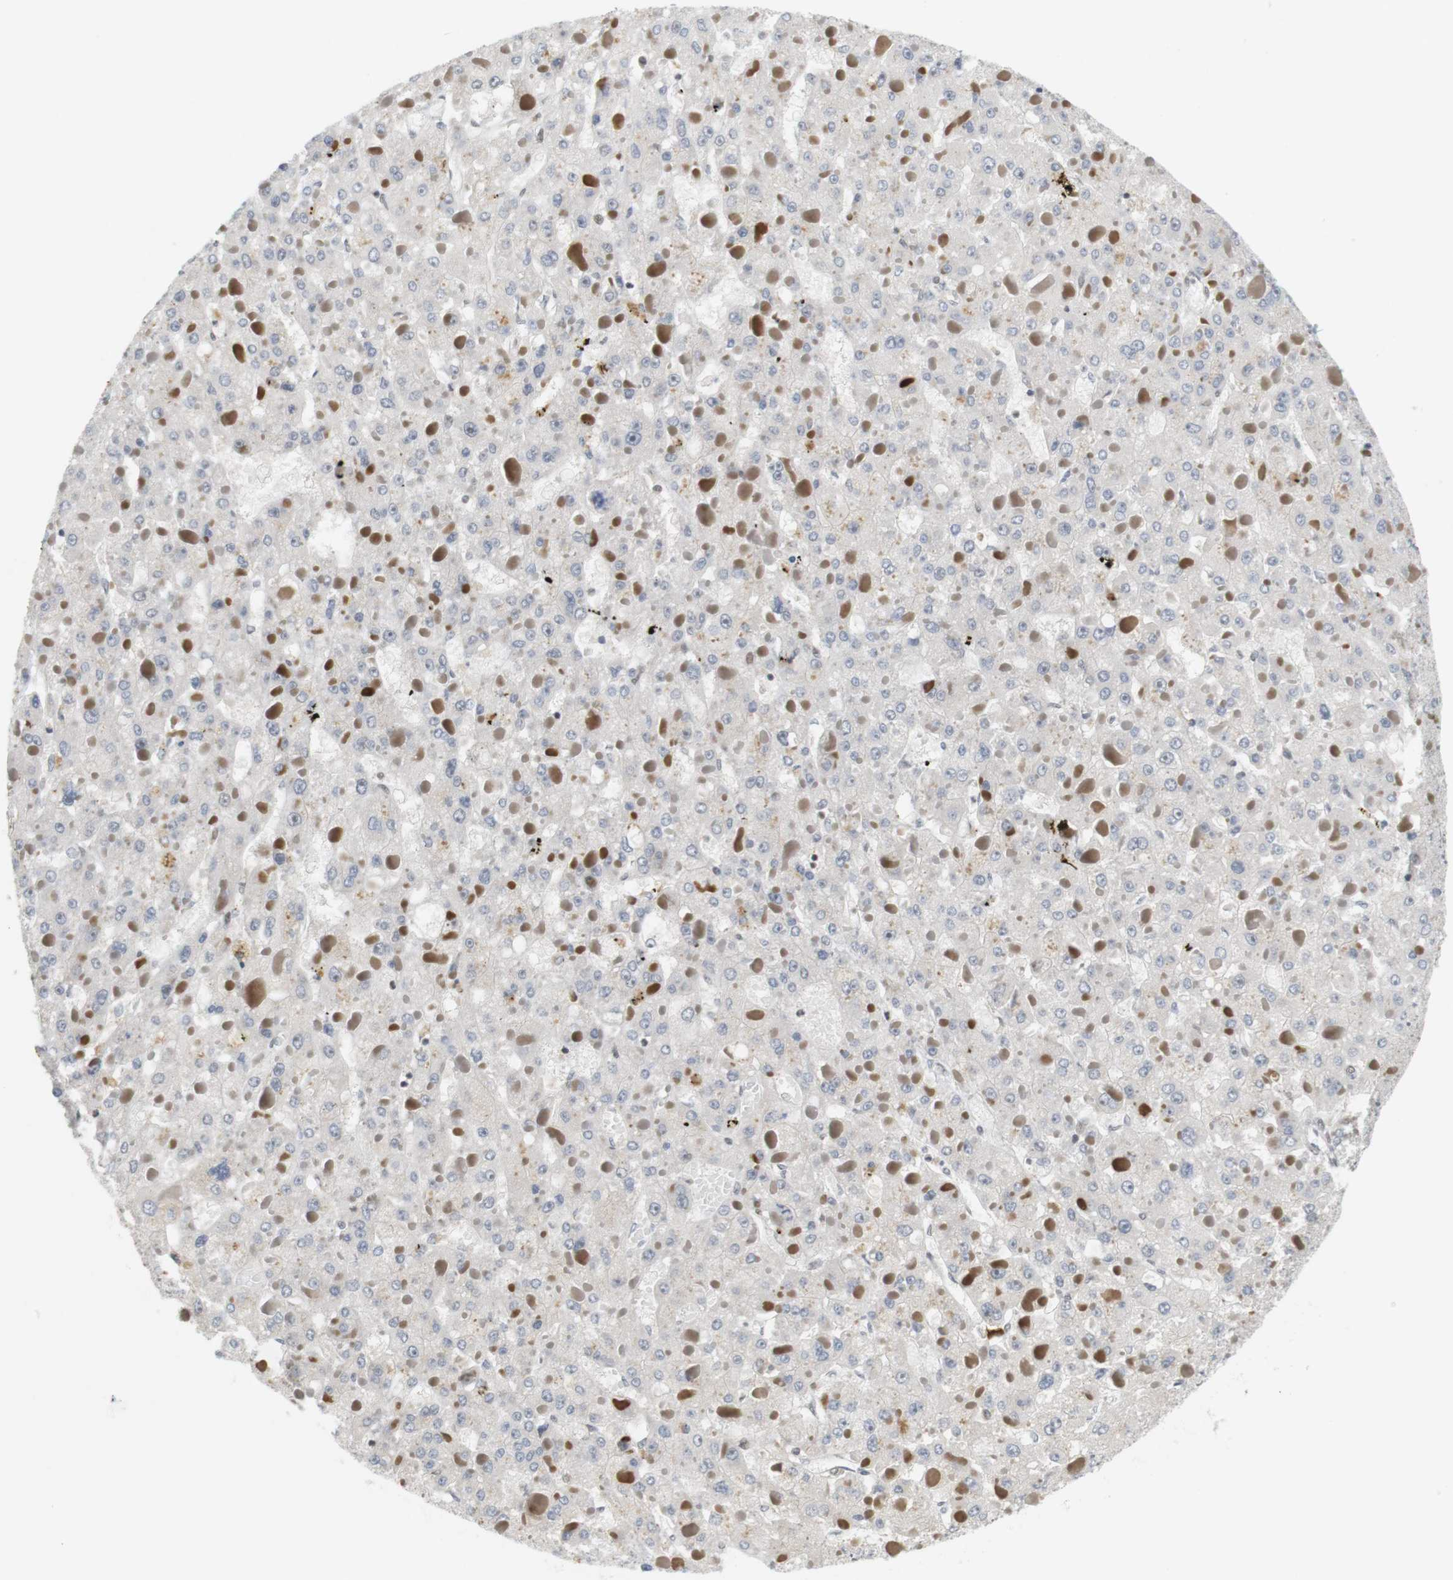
{"staining": {"intensity": "negative", "quantity": "none", "location": "none"}, "tissue": "liver cancer", "cell_type": "Tumor cells", "image_type": "cancer", "snomed": [{"axis": "morphology", "description": "Carcinoma, Hepatocellular, NOS"}, {"axis": "topography", "description": "Liver"}], "caption": "Photomicrograph shows no protein positivity in tumor cells of liver cancer (hepatocellular carcinoma) tissue.", "gene": "BRD4", "patient": {"sex": "female", "age": 73}}